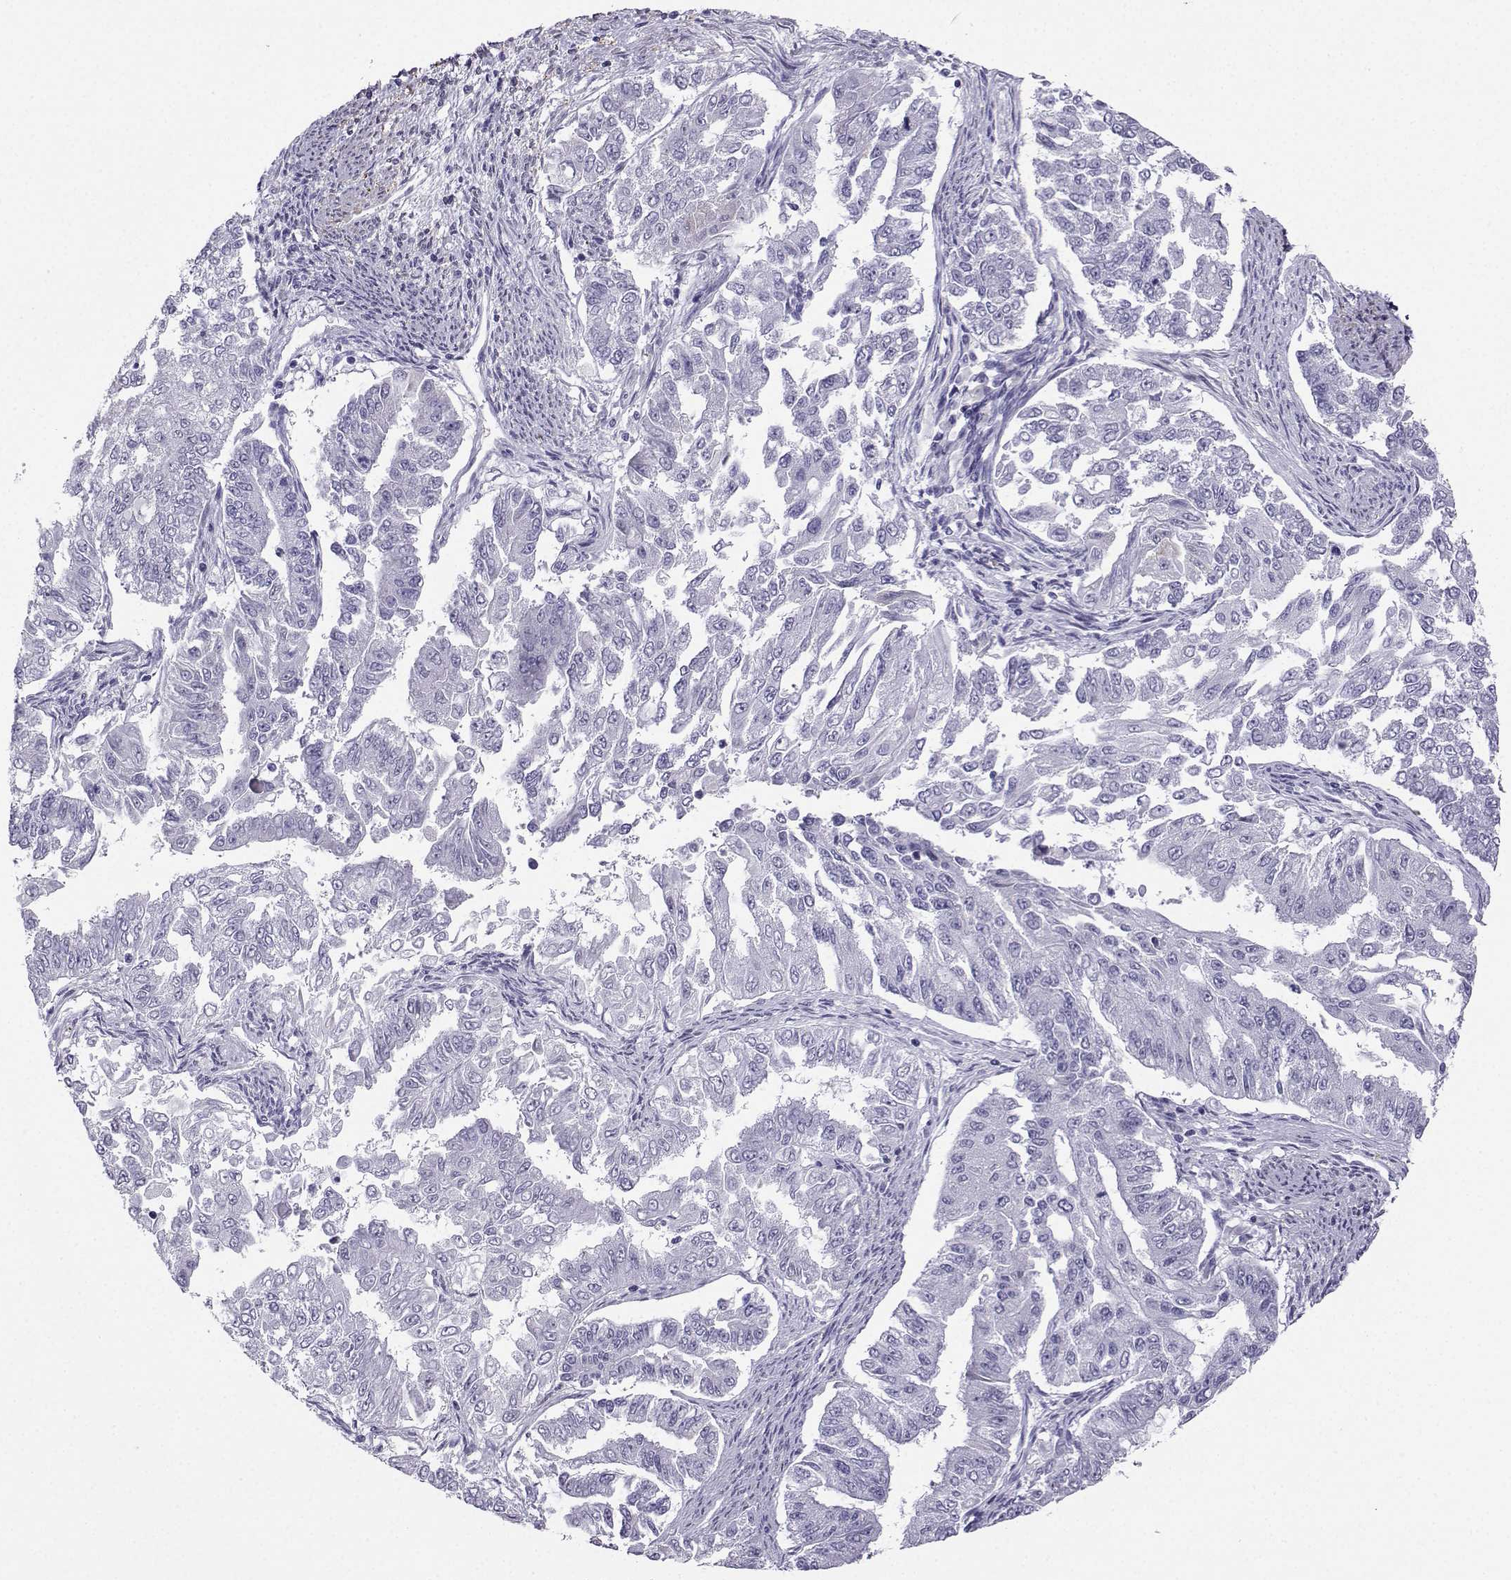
{"staining": {"intensity": "negative", "quantity": "none", "location": "none"}, "tissue": "endometrial cancer", "cell_type": "Tumor cells", "image_type": "cancer", "snomed": [{"axis": "morphology", "description": "Adenocarcinoma, NOS"}, {"axis": "topography", "description": "Uterus"}], "caption": "Tumor cells are negative for protein expression in human endometrial cancer.", "gene": "KIF17", "patient": {"sex": "female", "age": 59}}